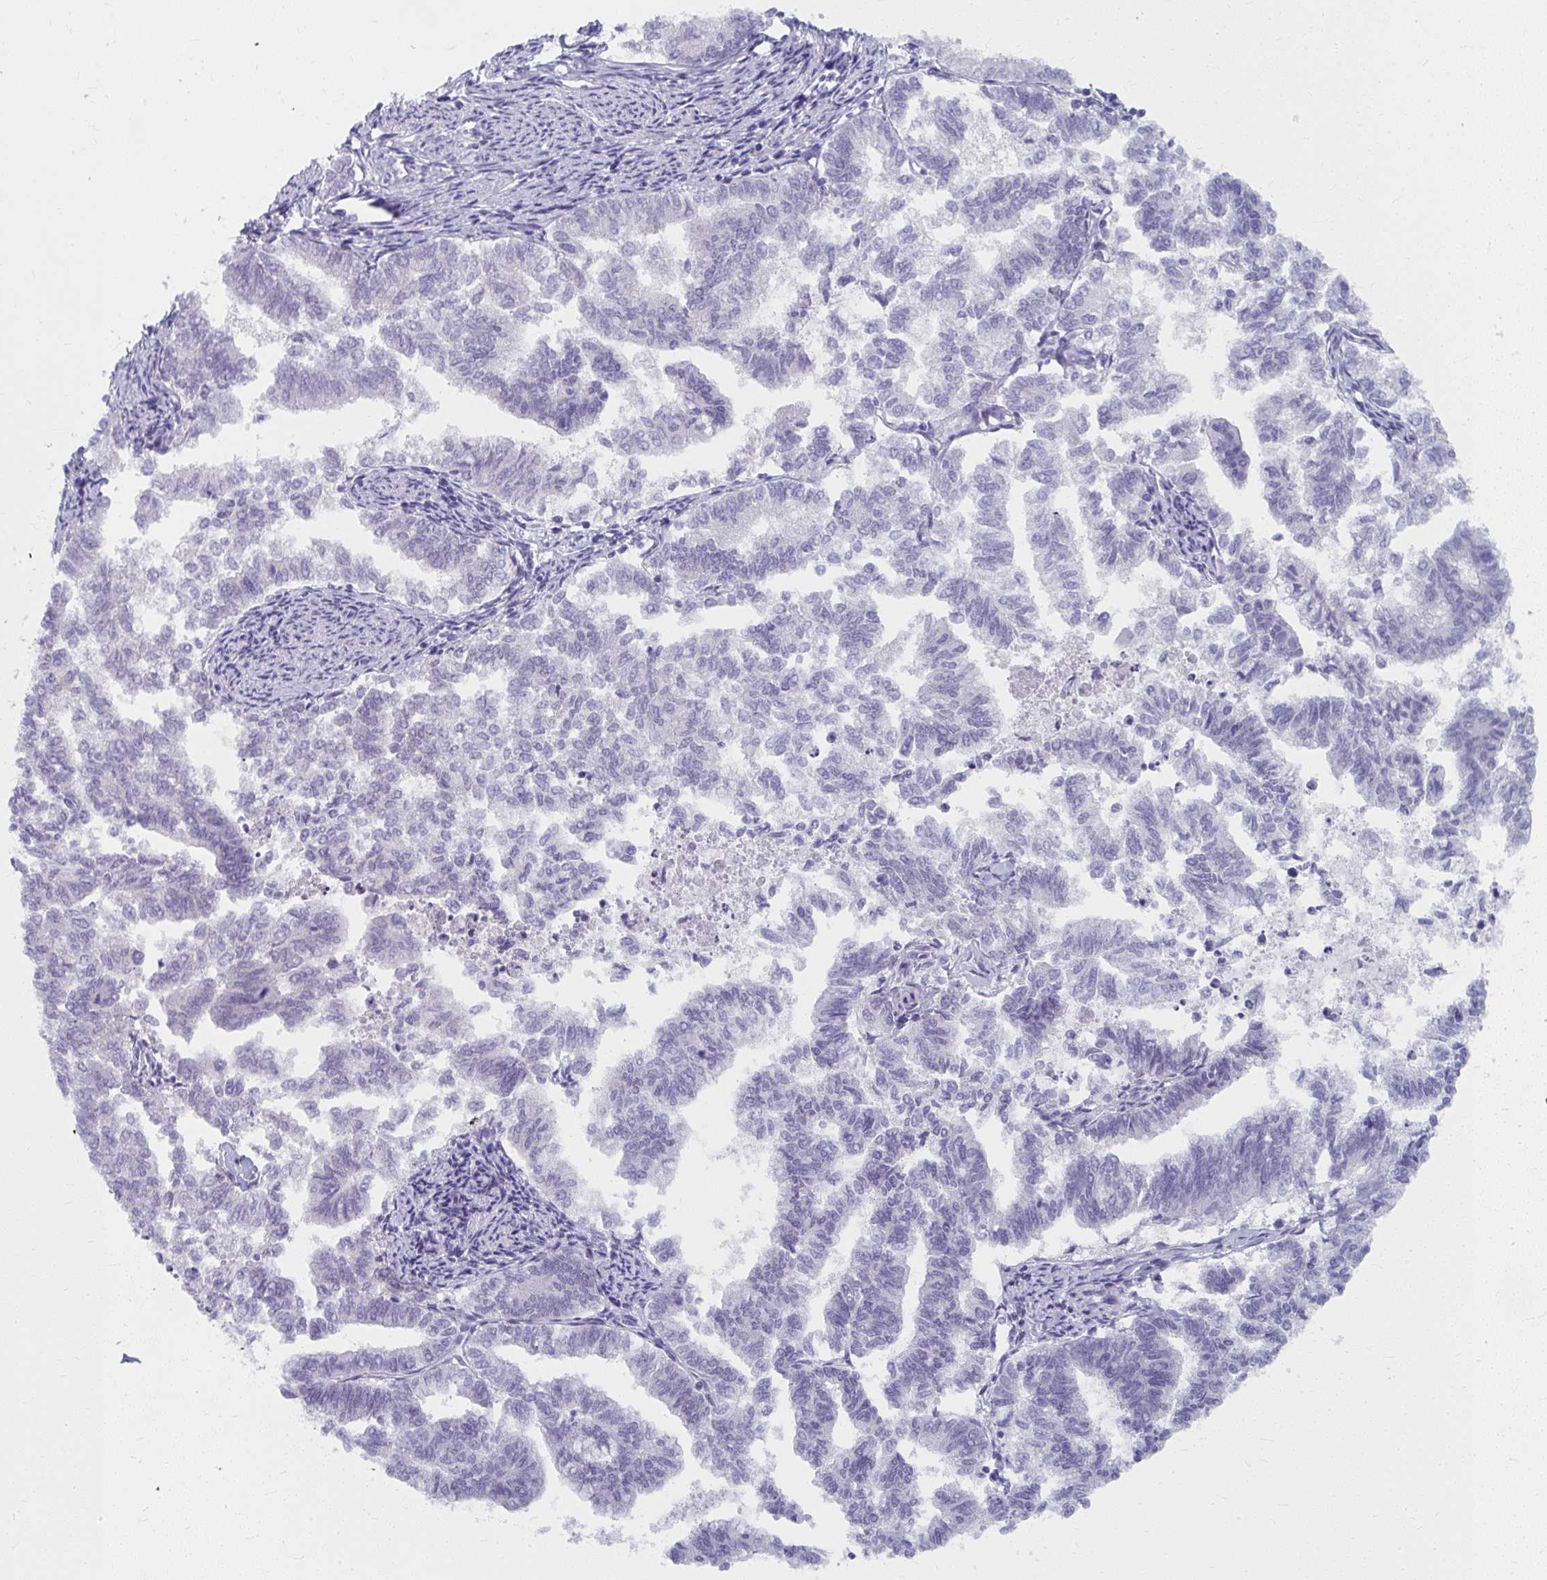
{"staining": {"intensity": "negative", "quantity": "none", "location": "none"}, "tissue": "endometrial cancer", "cell_type": "Tumor cells", "image_type": "cancer", "snomed": [{"axis": "morphology", "description": "Adenocarcinoma, NOS"}, {"axis": "topography", "description": "Endometrium"}], "caption": "Tumor cells are negative for protein expression in human endometrial cancer. (Brightfield microscopy of DAB immunohistochemistry at high magnification).", "gene": "UGT3A2", "patient": {"sex": "female", "age": 79}}